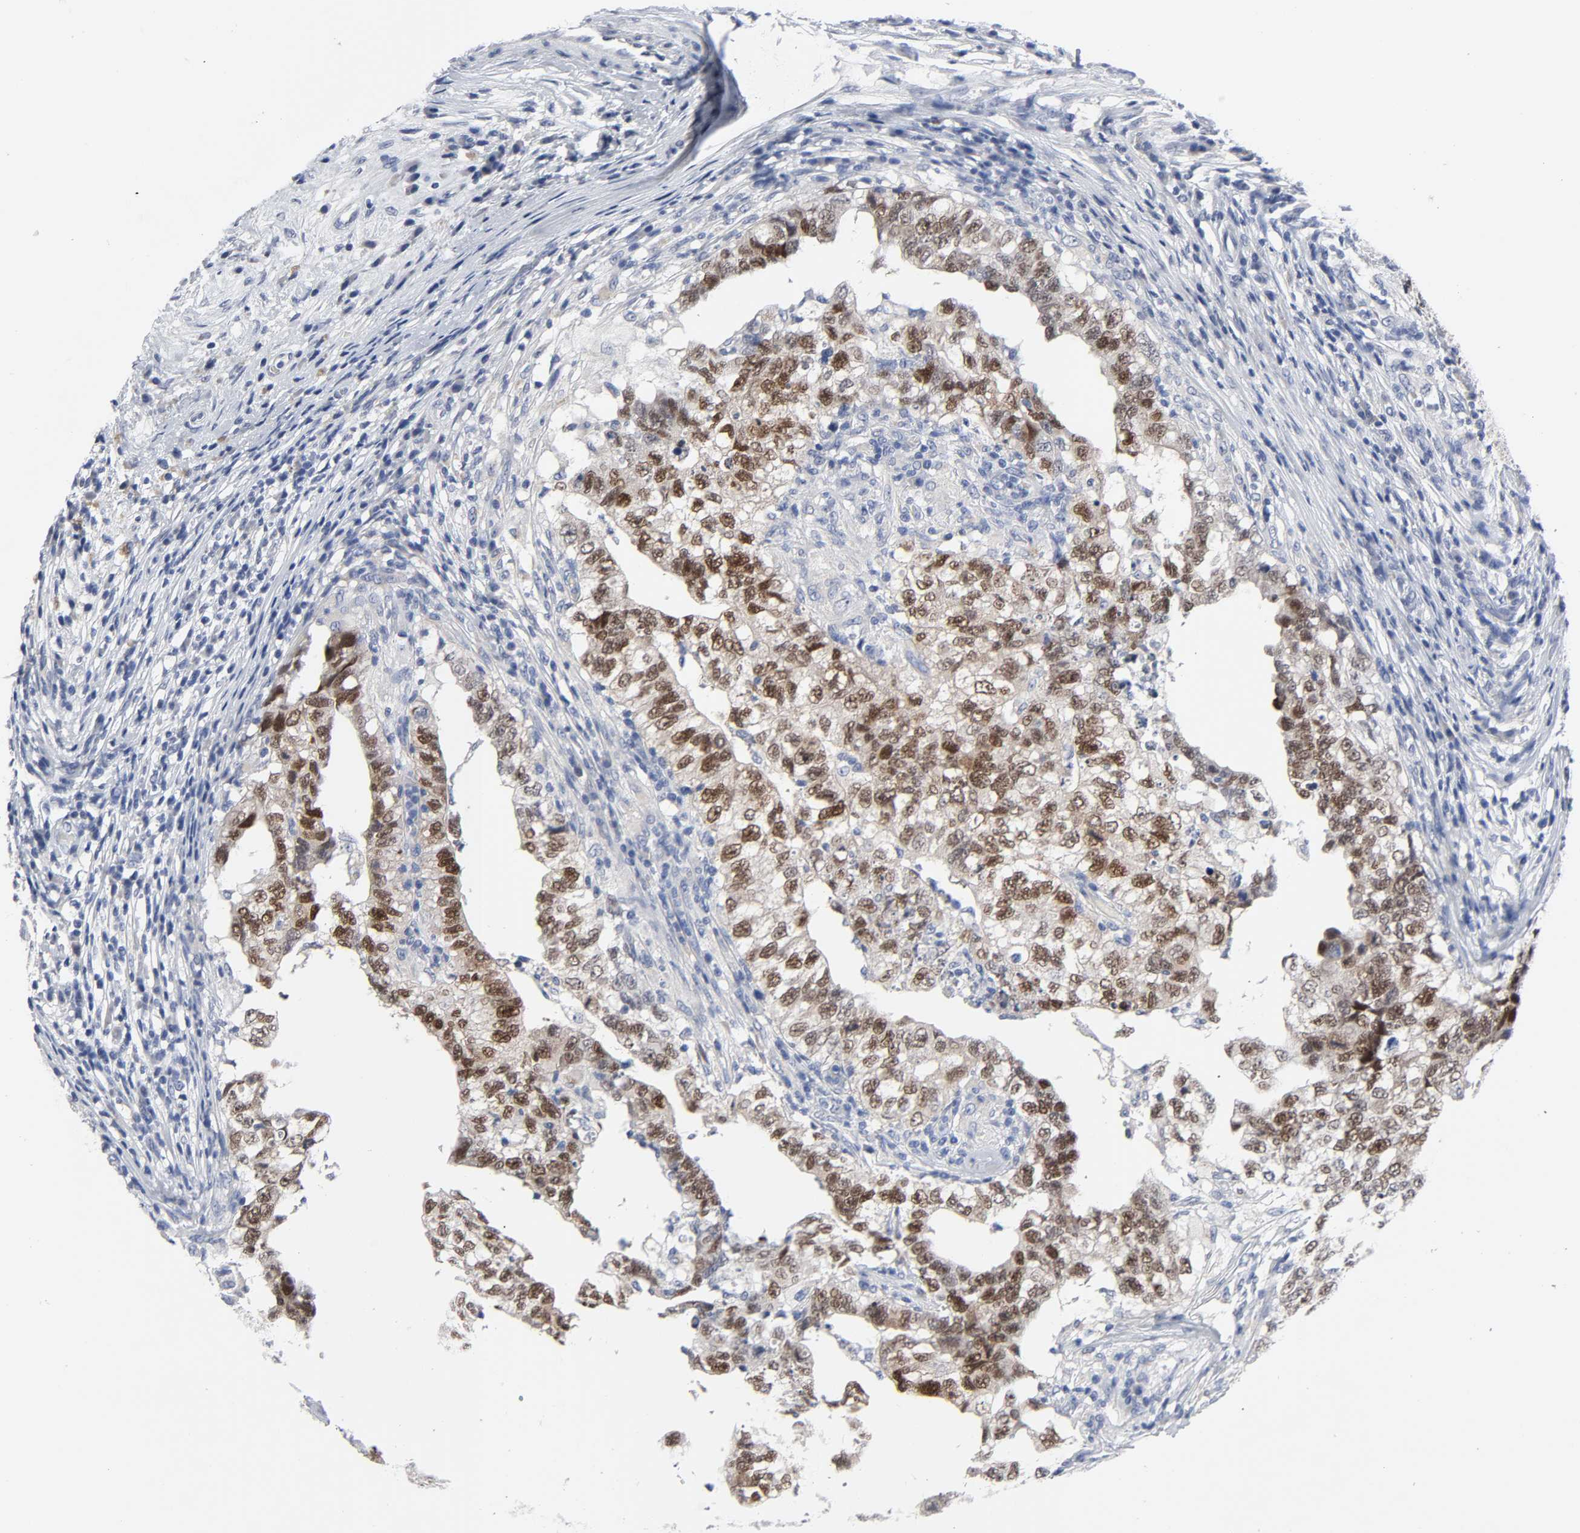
{"staining": {"intensity": "strong", "quantity": ">75%", "location": "nuclear"}, "tissue": "testis cancer", "cell_type": "Tumor cells", "image_type": "cancer", "snomed": [{"axis": "morphology", "description": "Carcinoma, Embryonal, NOS"}, {"axis": "topography", "description": "Testis"}], "caption": "Protein staining of testis cancer tissue shows strong nuclear expression in about >75% of tumor cells.", "gene": "SALL2", "patient": {"sex": "male", "age": 21}}